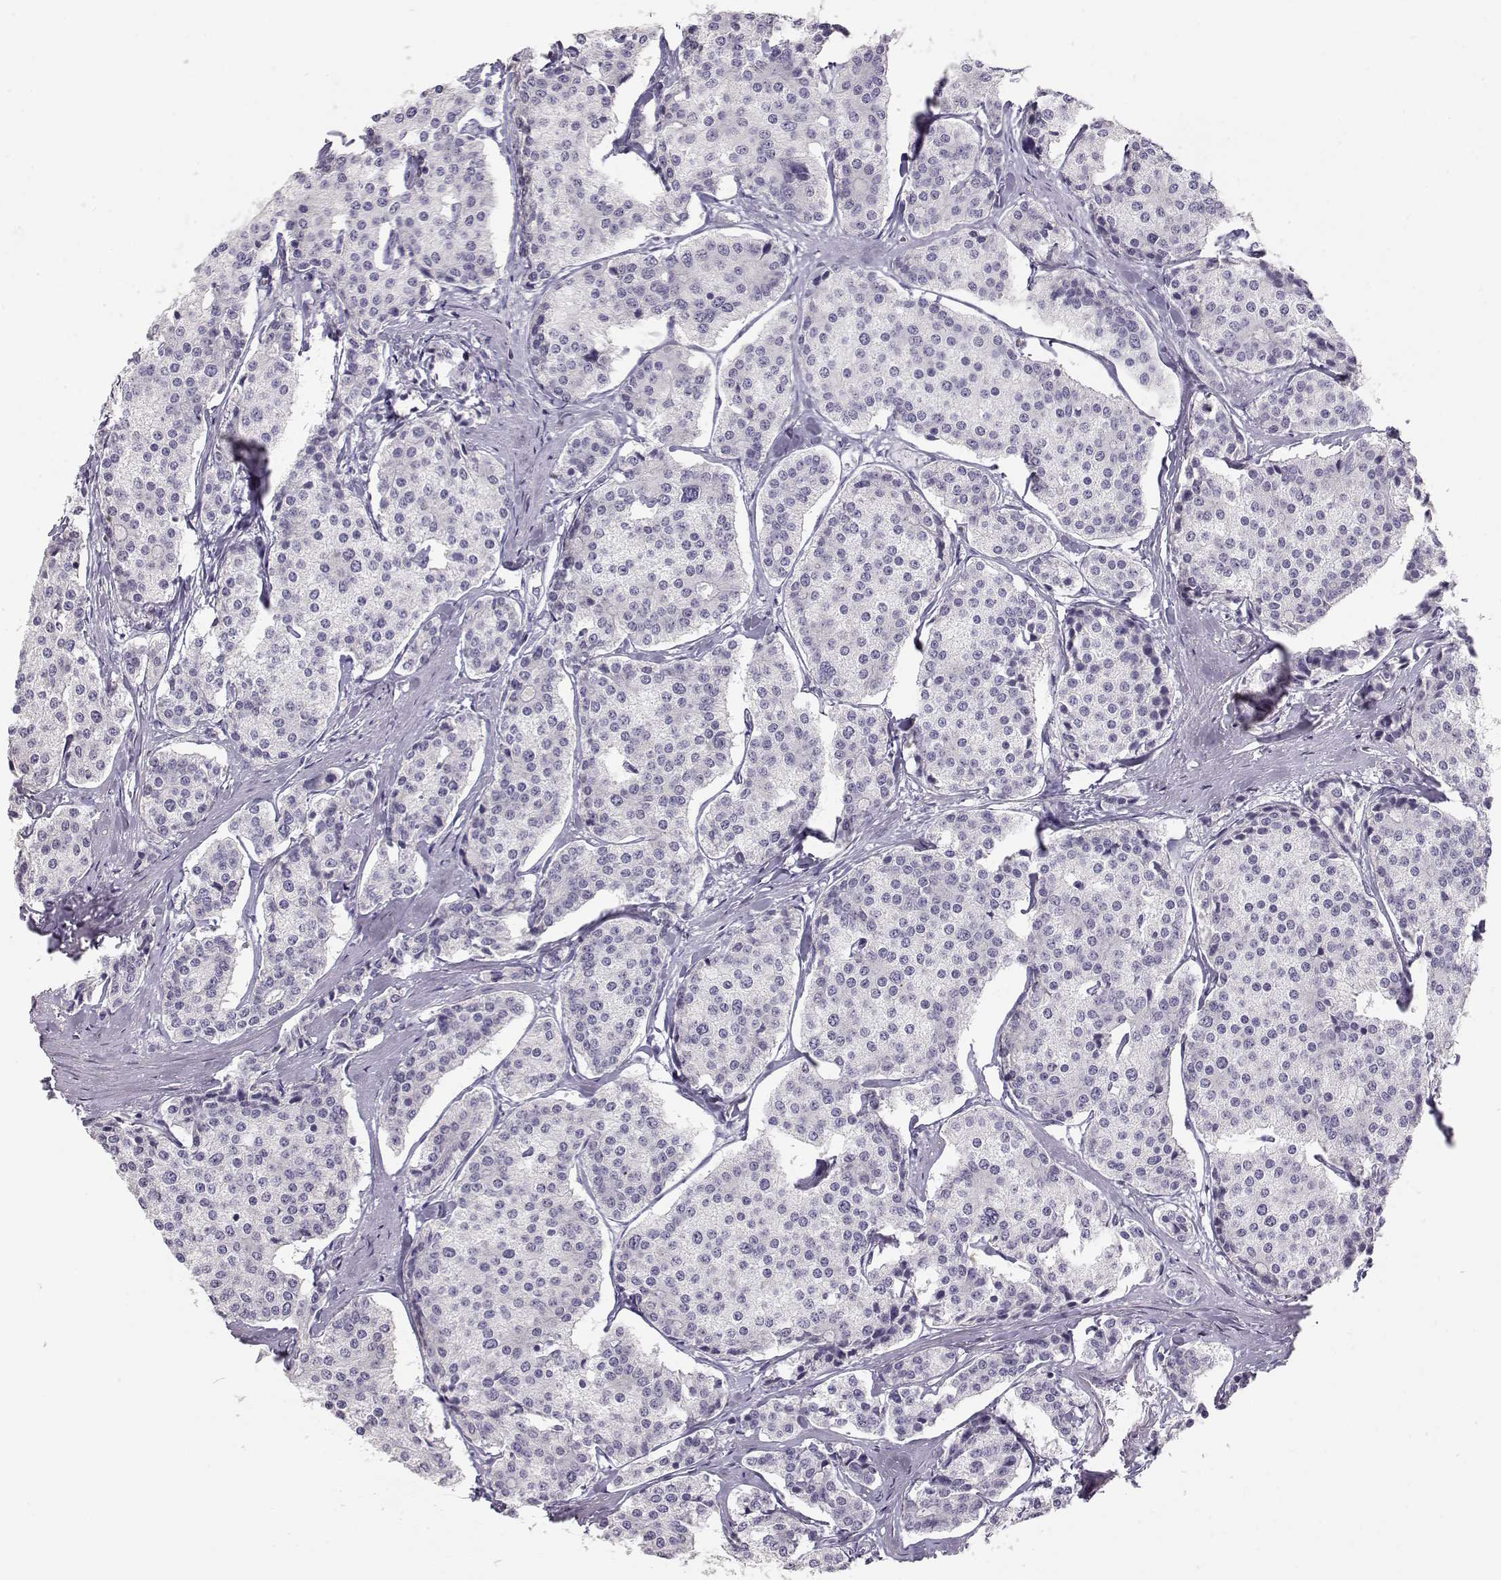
{"staining": {"intensity": "negative", "quantity": "none", "location": "none"}, "tissue": "carcinoid", "cell_type": "Tumor cells", "image_type": "cancer", "snomed": [{"axis": "morphology", "description": "Carcinoid, malignant, NOS"}, {"axis": "topography", "description": "Small intestine"}], "caption": "The image displays no significant expression in tumor cells of carcinoid (malignant).", "gene": "NUTM1", "patient": {"sex": "female", "age": 65}}